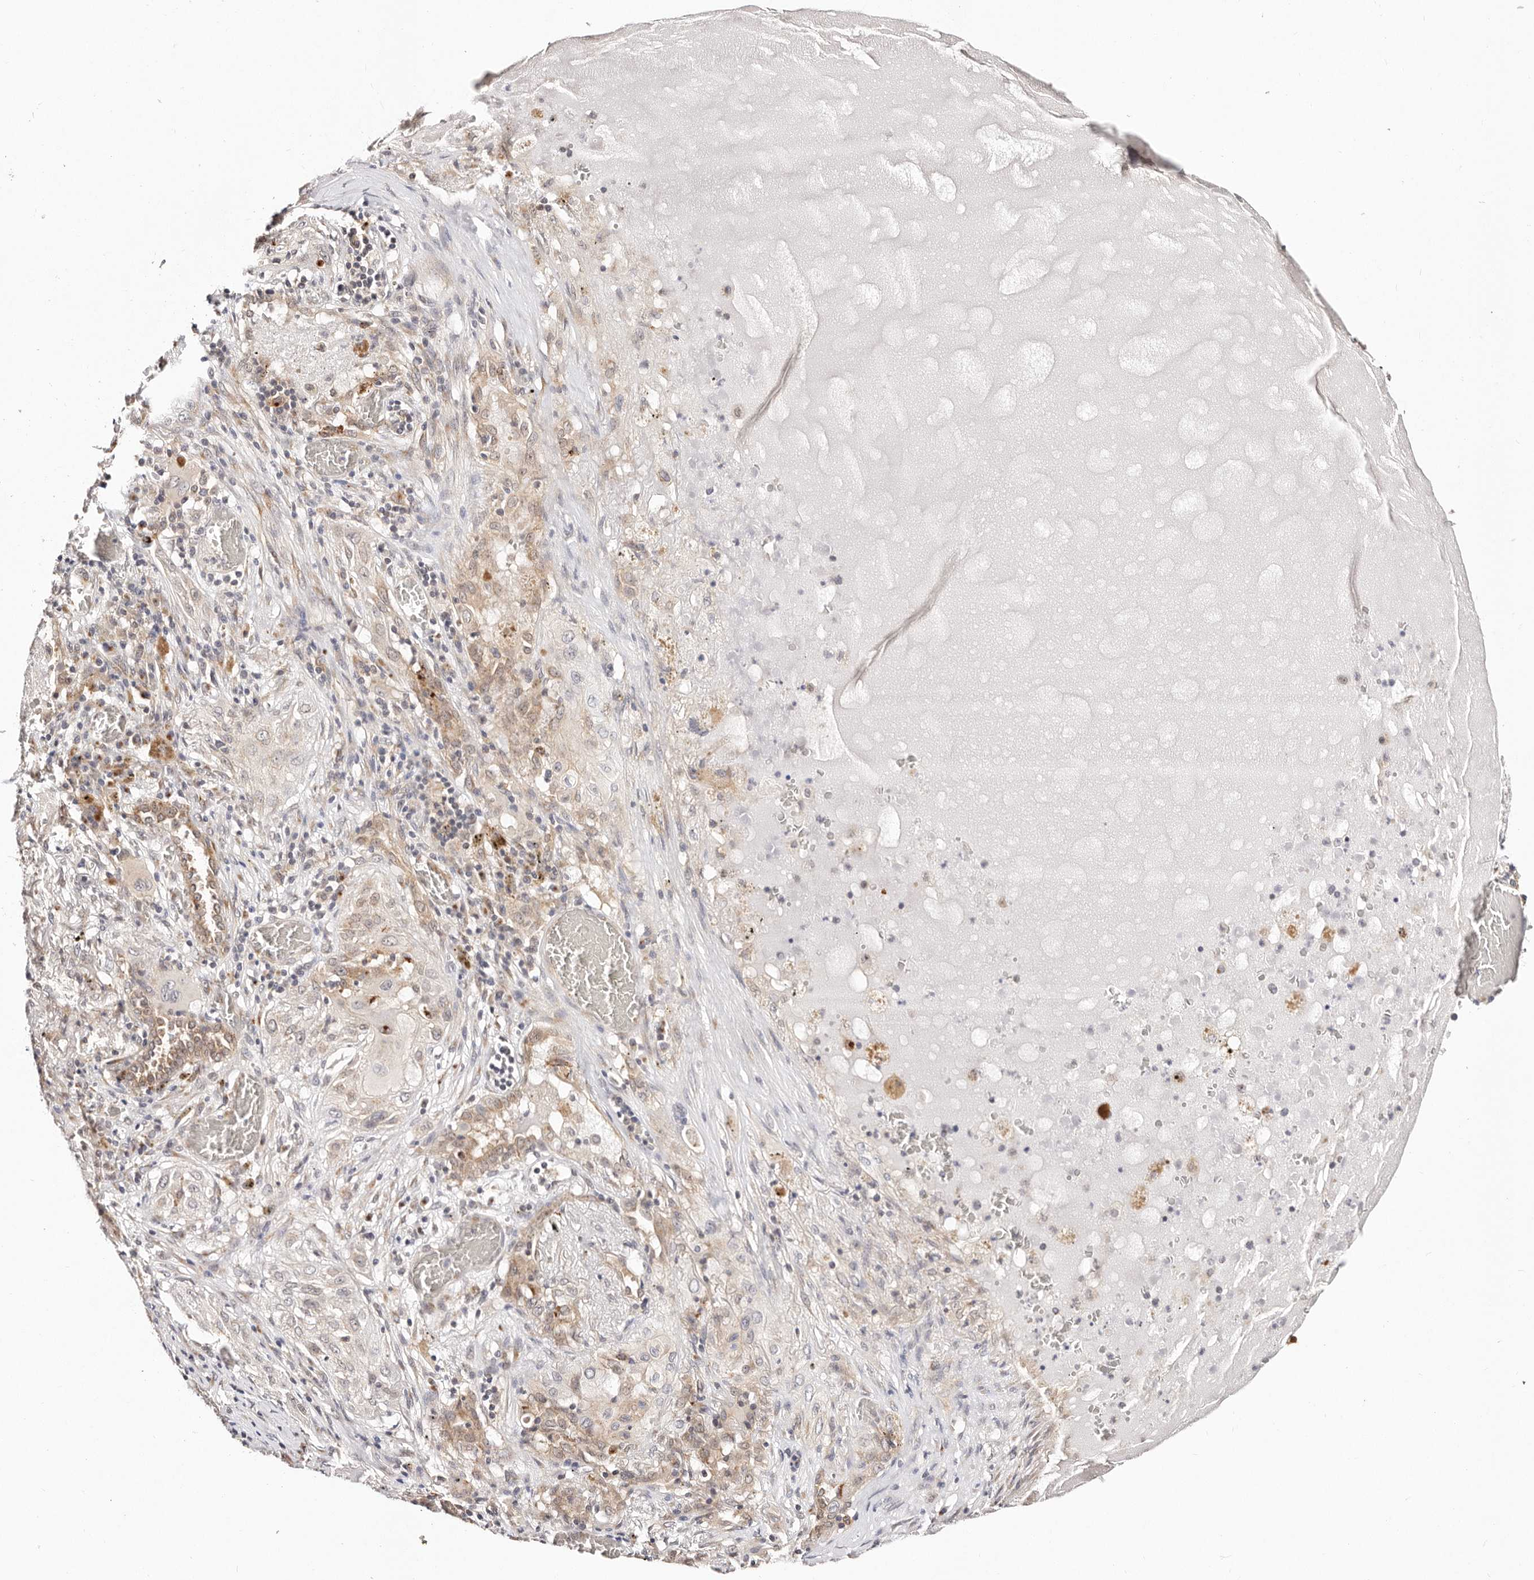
{"staining": {"intensity": "weak", "quantity": "25%-75%", "location": "cytoplasmic/membranous"}, "tissue": "lung cancer", "cell_type": "Tumor cells", "image_type": "cancer", "snomed": [{"axis": "morphology", "description": "Squamous cell carcinoma, NOS"}, {"axis": "topography", "description": "Lung"}], "caption": "Immunohistochemical staining of human lung cancer demonstrates low levels of weak cytoplasmic/membranous staining in about 25%-75% of tumor cells. (DAB = brown stain, brightfield microscopy at high magnification).", "gene": "VIPAS39", "patient": {"sex": "female", "age": 47}}